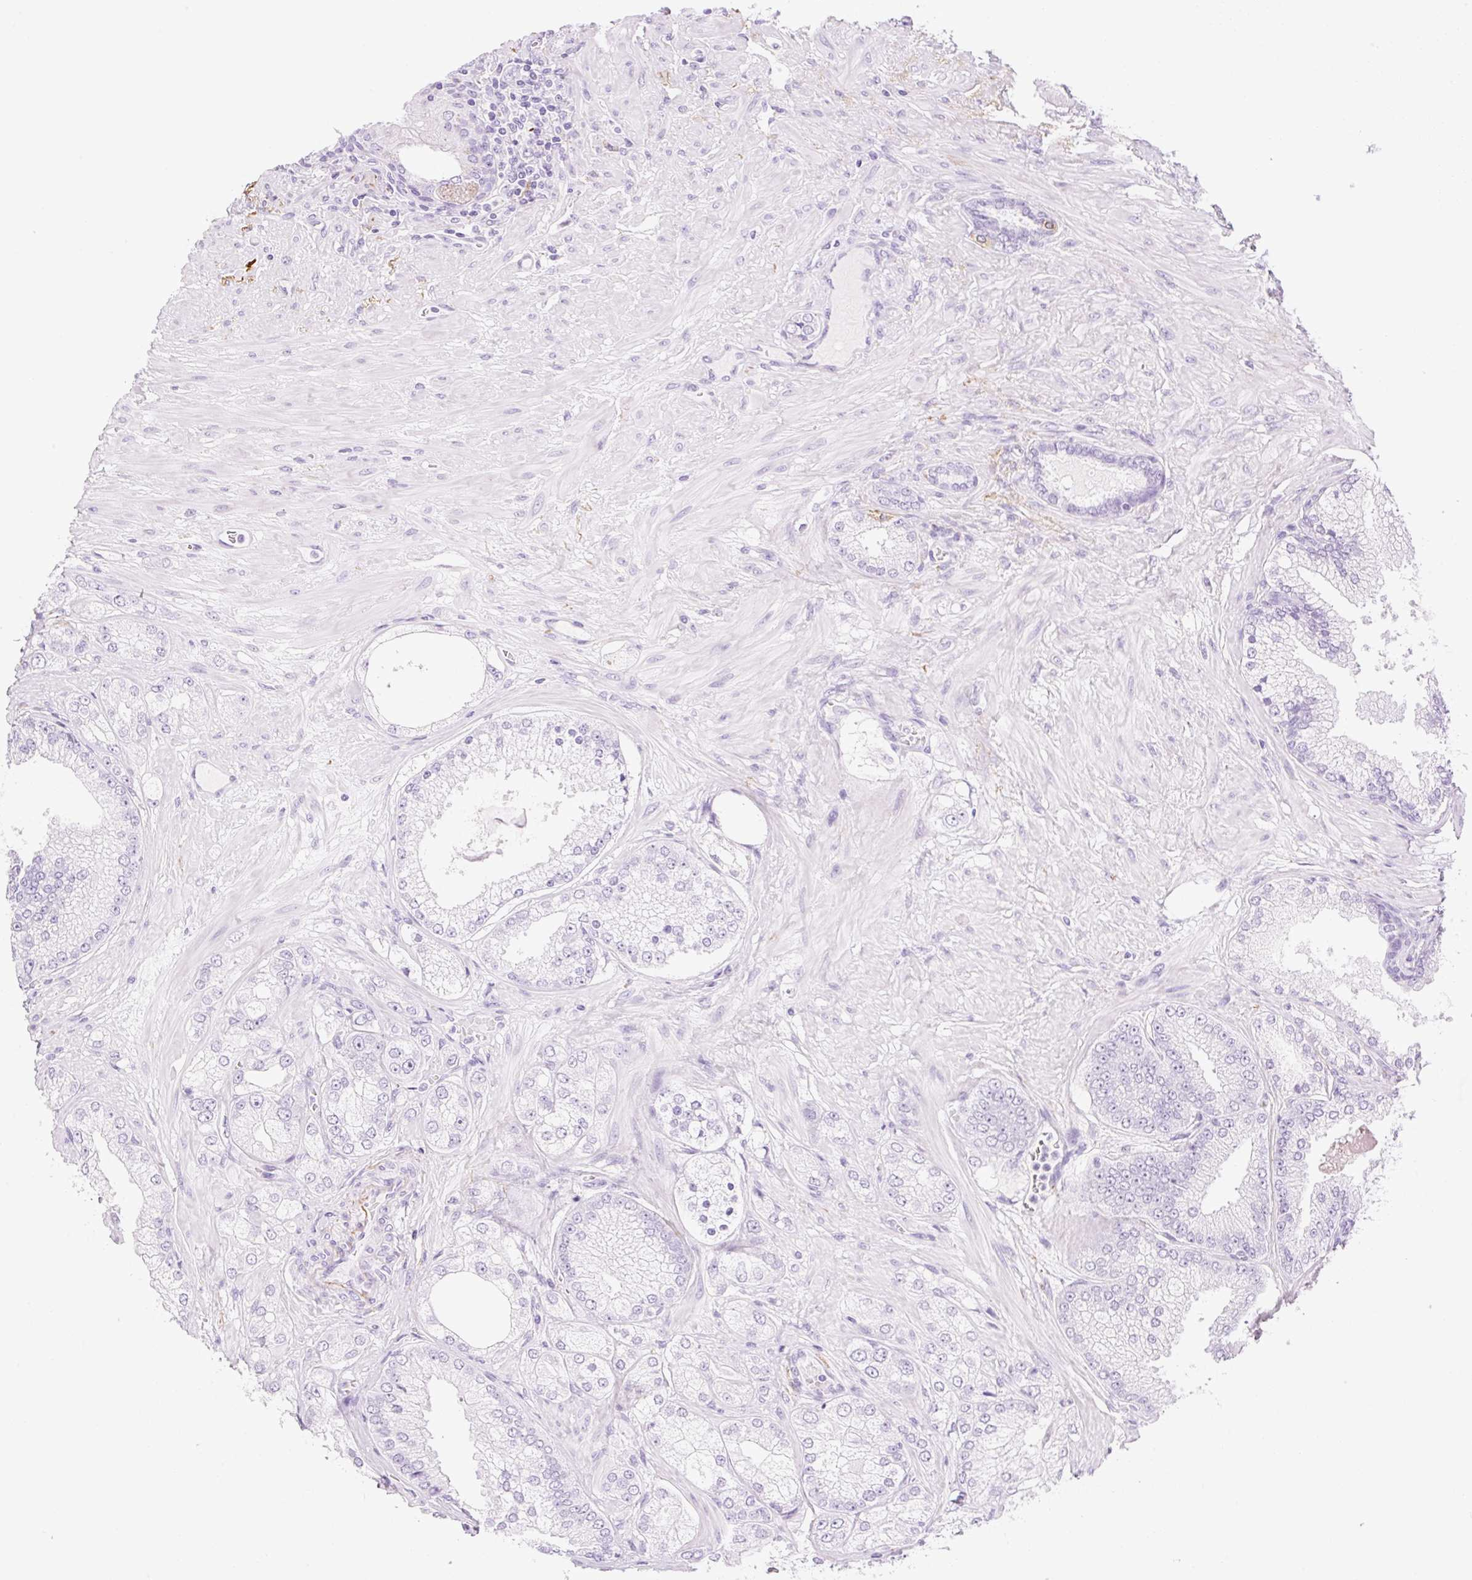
{"staining": {"intensity": "negative", "quantity": "none", "location": "none"}, "tissue": "prostate cancer", "cell_type": "Tumor cells", "image_type": "cancer", "snomed": [{"axis": "morphology", "description": "Normal tissue, NOS"}, {"axis": "morphology", "description": "Adenocarcinoma, High grade"}, {"axis": "topography", "description": "Prostate"}, {"axis": "topography", "description": "Peripheral nerve tissue"}], "caption": "Human prostate cancer (high-grade adenocarcinoma) stained for a protein using immunohistochemistry demonstrates no expression in tumor cells.", "gene": "SP140L", "patient": {"sex": "male", "age": 68}}